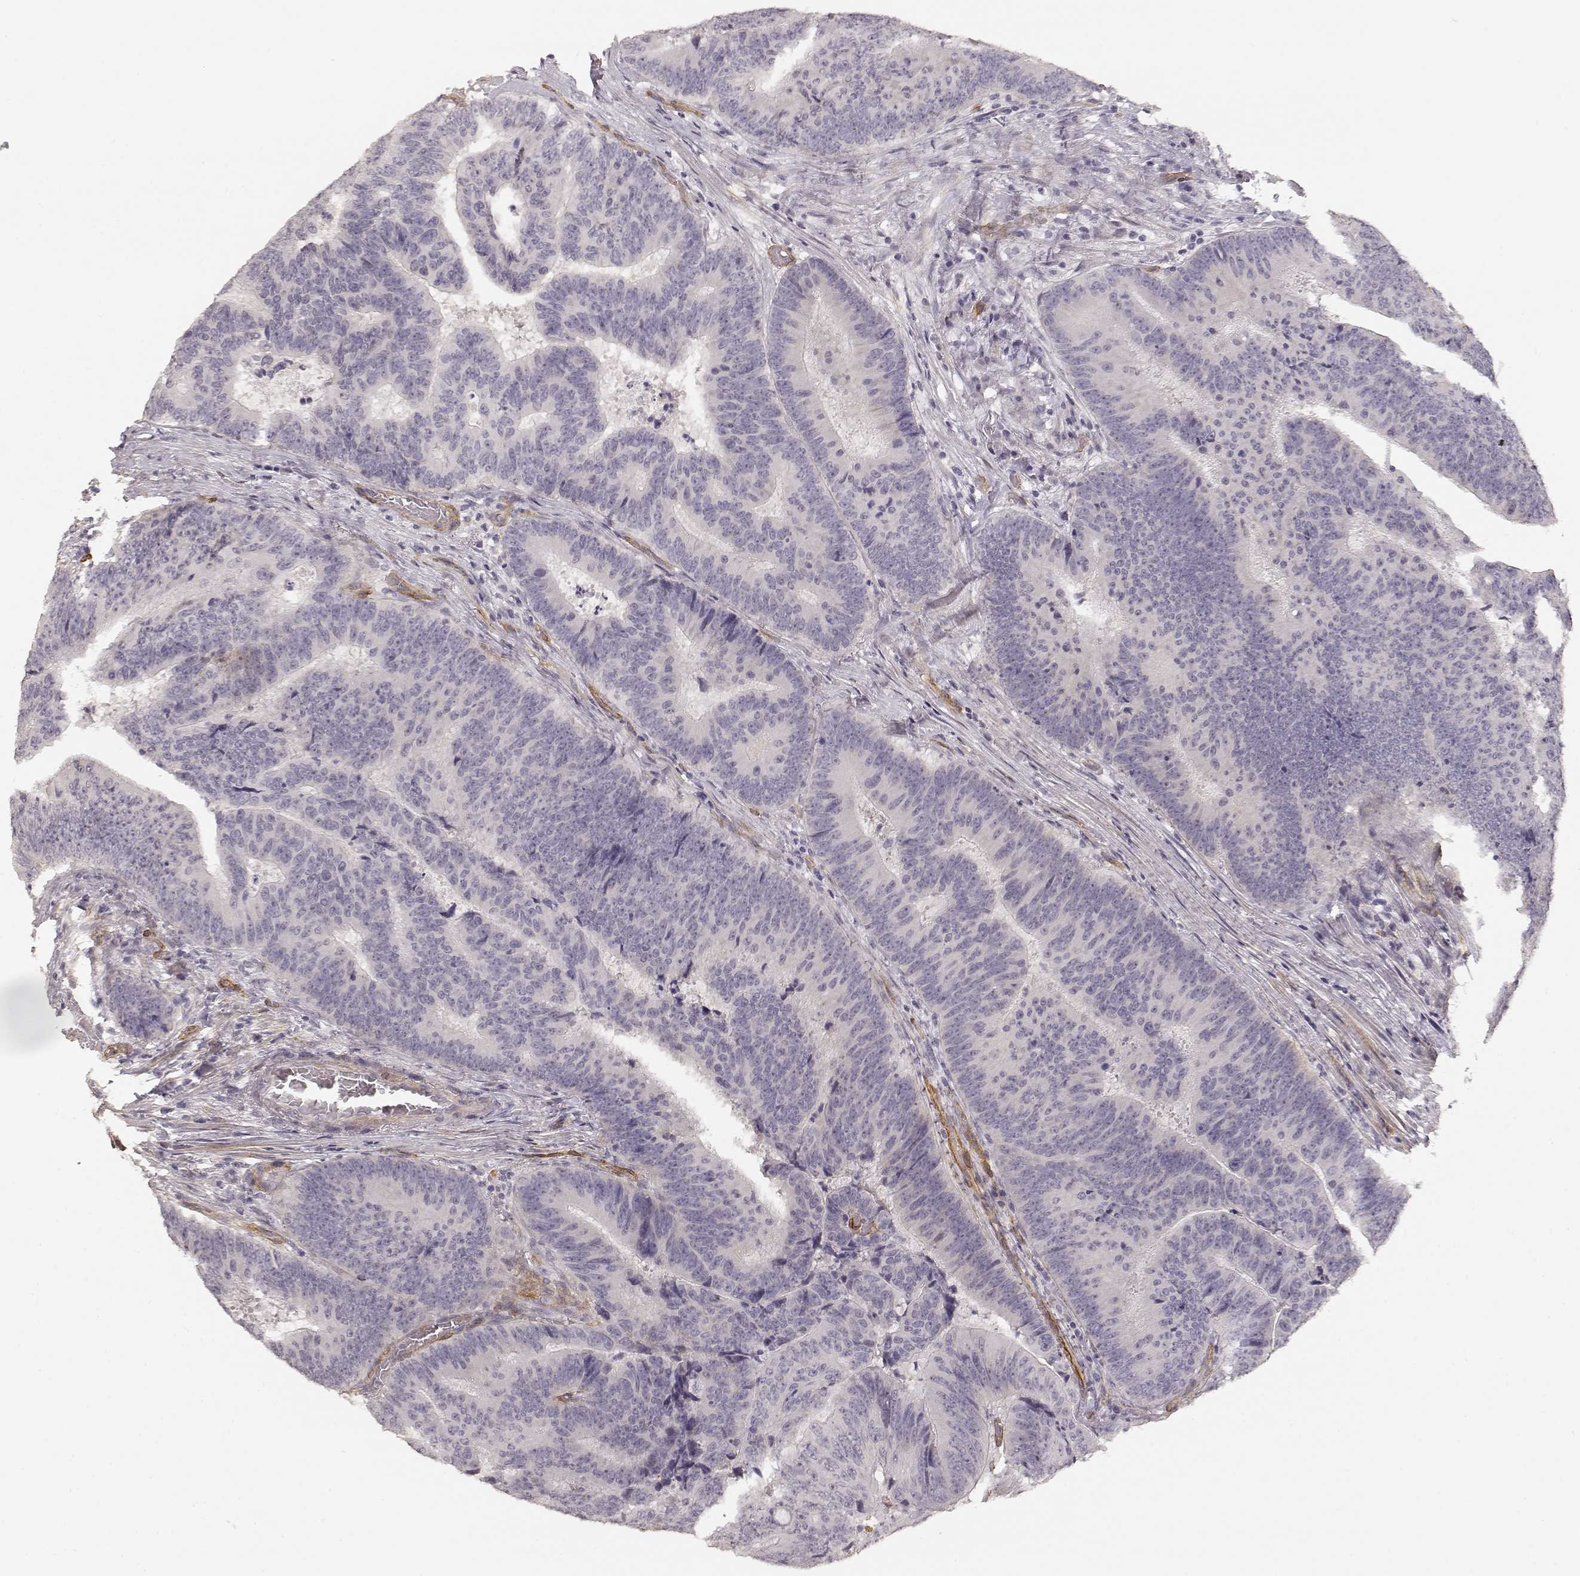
{"staining": {"intensity": "negative", "quantity": "none", "location": "none"}, "tissue": "colorectal cancer", "cell_type": "Tumor cells", "image_type": "cancer", "snomed": [{"axis": "morphology", "description": "Adenocarcinoma, NOS"}, {"axis": "topography", "description": "Colon"}], "caption": "Tumor cells are negative for protein expression in human adenocarcinoma (colorectal). Brightfield microscopy of immunohistochemistry stained with DAB (brown) and hematoxylin (blue), captured at high magnification.", "gene": "LAMA4", "patient": {"sex": "female", "age": 82}}